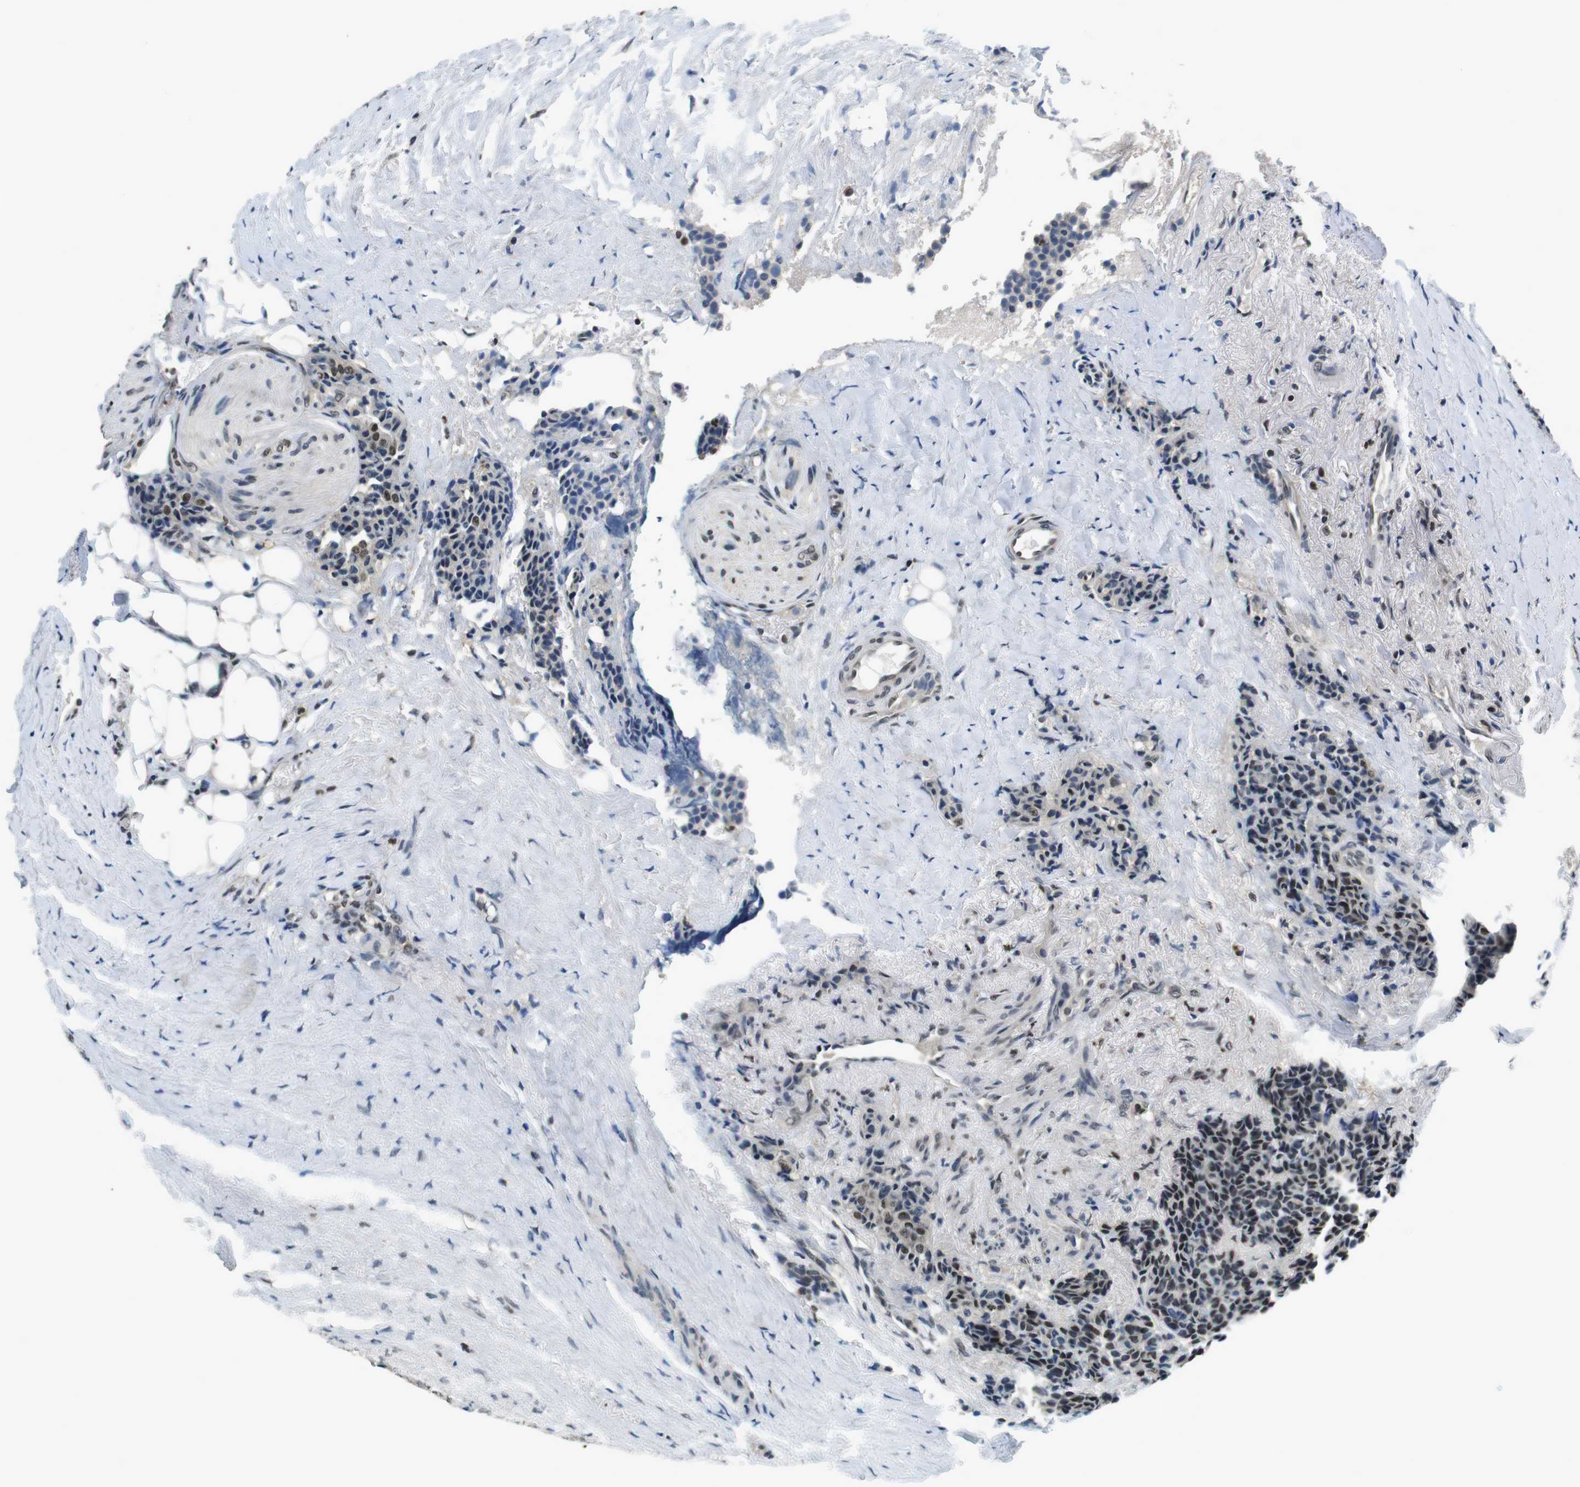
{"staining": {"intensity": "weak", "quantity": "25%-75%", "location": "nuclear"}, "tissue": "carcinoid", "cell_type": "Tumor cells", "image_type": "cancer", "snomed": [{"axis": "morphology", "description": "Carcinoid, malignant, NOS"}, {"axis": "topography", "description": "Colon"}], "caption": "This photomicrograph demonstrates immunohistochemistry (IHC) staining of malignant carcinoid, with low weak nuclear positivity in about 25%-75% of tumor cells.", "gene": "NEK4", "patient": {"sex": "female", "age": 61}}